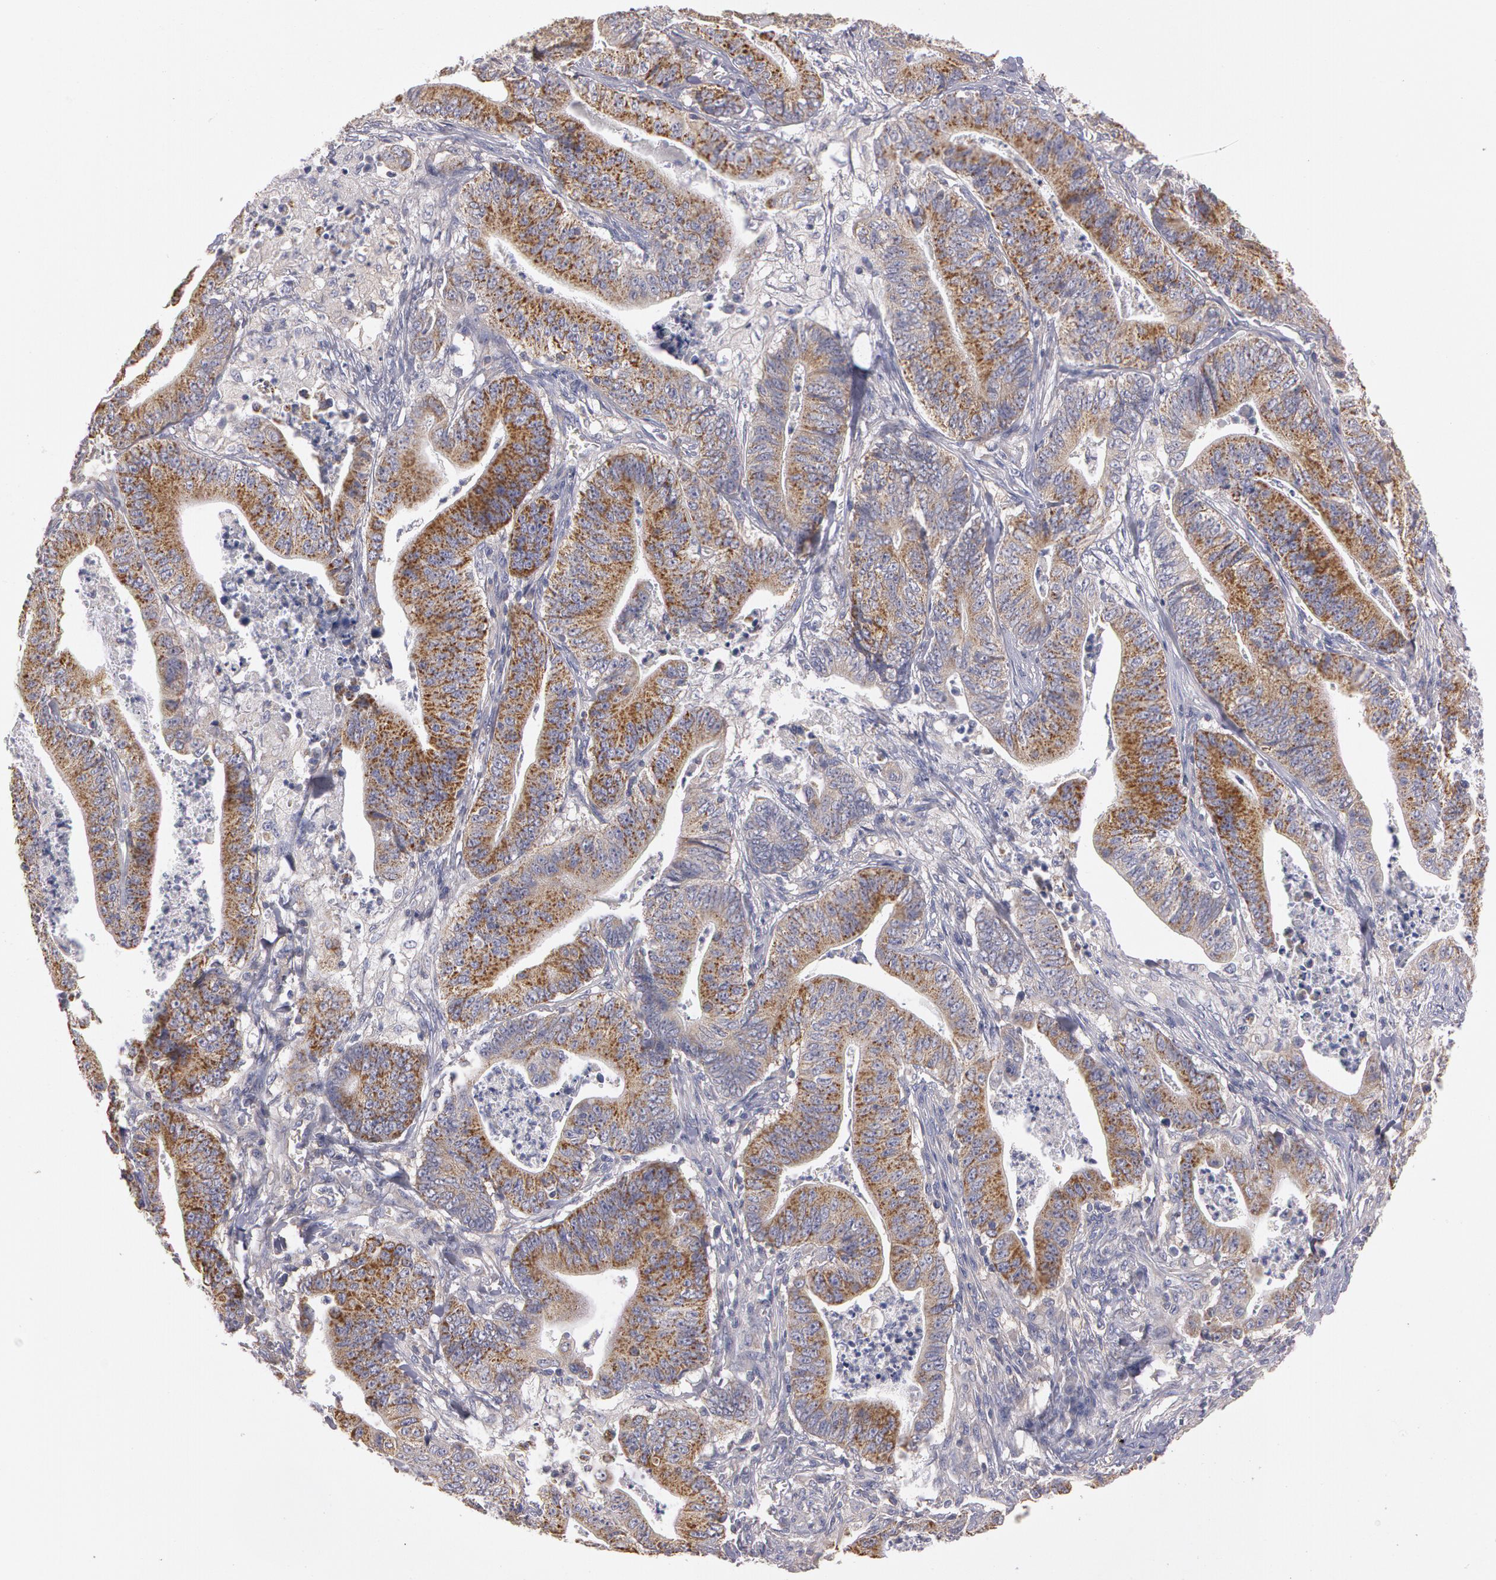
{"staining": {"intensity": "moderate", "quantity": "25%-75%", "location": "cytoplasmic/membranous"}, "tissue": "stomach cancer", "cell_type": "Tumor cells", "image_type": "cancer", "snomed": [{"axis": "morphology", "description": "Adenocarcinoma, NOS"}, {"axis": "topography", "description": "Stomach, lower"}], "caption": "Immunohistochemistry (IHC) (DAB) staining of stomach cancer displays moderate cytoplasmic/membranous protein positivity in approximately 25%-75% of tumor cells. Immunohistochemistry stains the protein in brown and the nuclei are stained blue.", "gene": "NEK9", "patient": {"sex": "female", "age": 86}}